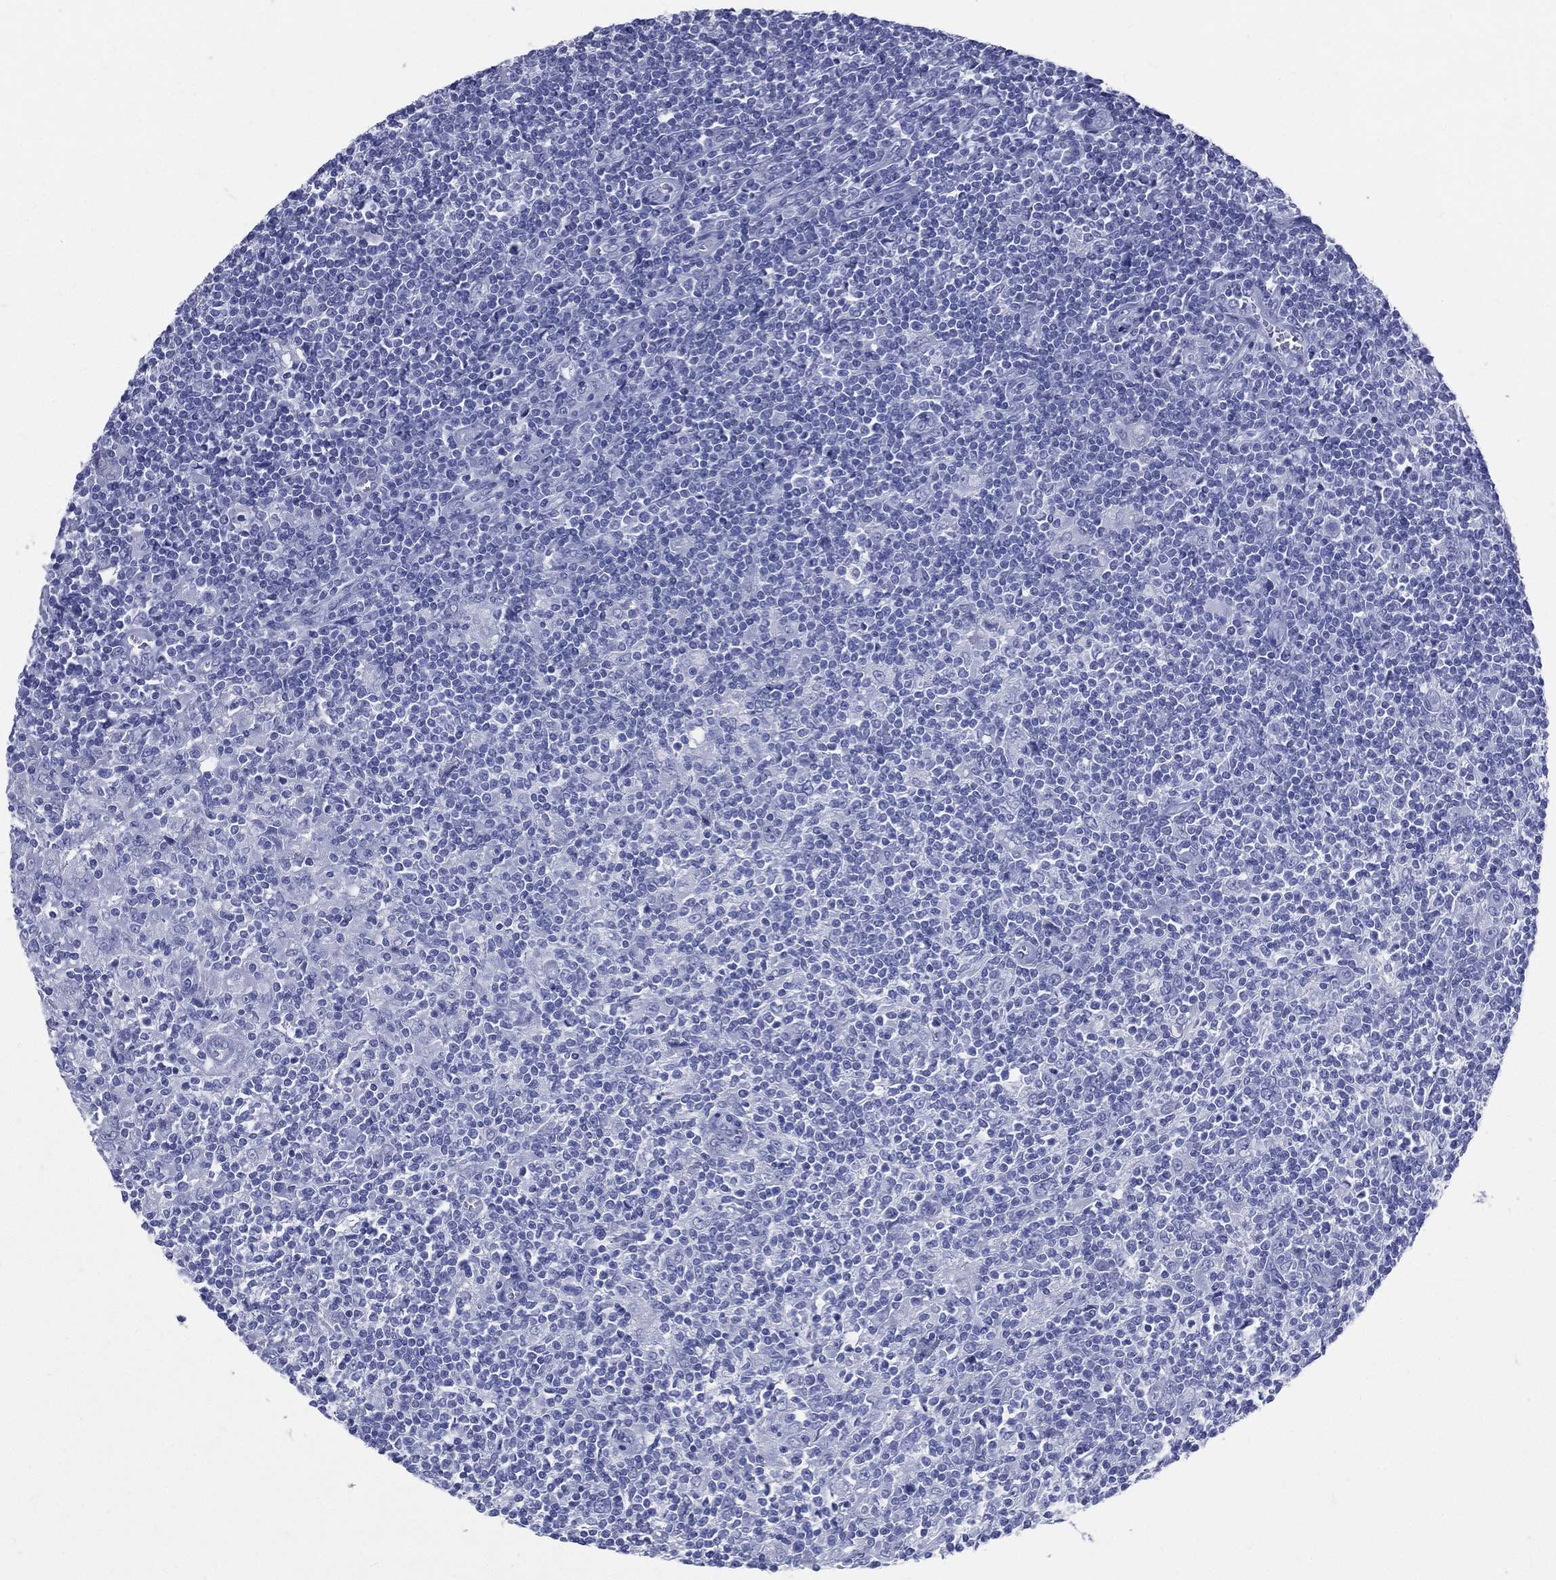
{"staining": {"intensity": "negative", "quantity": "none", "location": "none"}, "tissue": "lymphoma", "cell_type": "Tumor cells", "image_type": "cancer", "snomed": [{"axis": "morphology", "description": "Hodgkin's disease, NOS"}, {"axis": "topography", "description": "Lymph node"}], "caption": "Image shows no protein positivity in tumor cells of lymphoma tissue. Nuclei are stained in blue.", "gene": "SYP", "patient": {"sex": "male", "age": 40}}